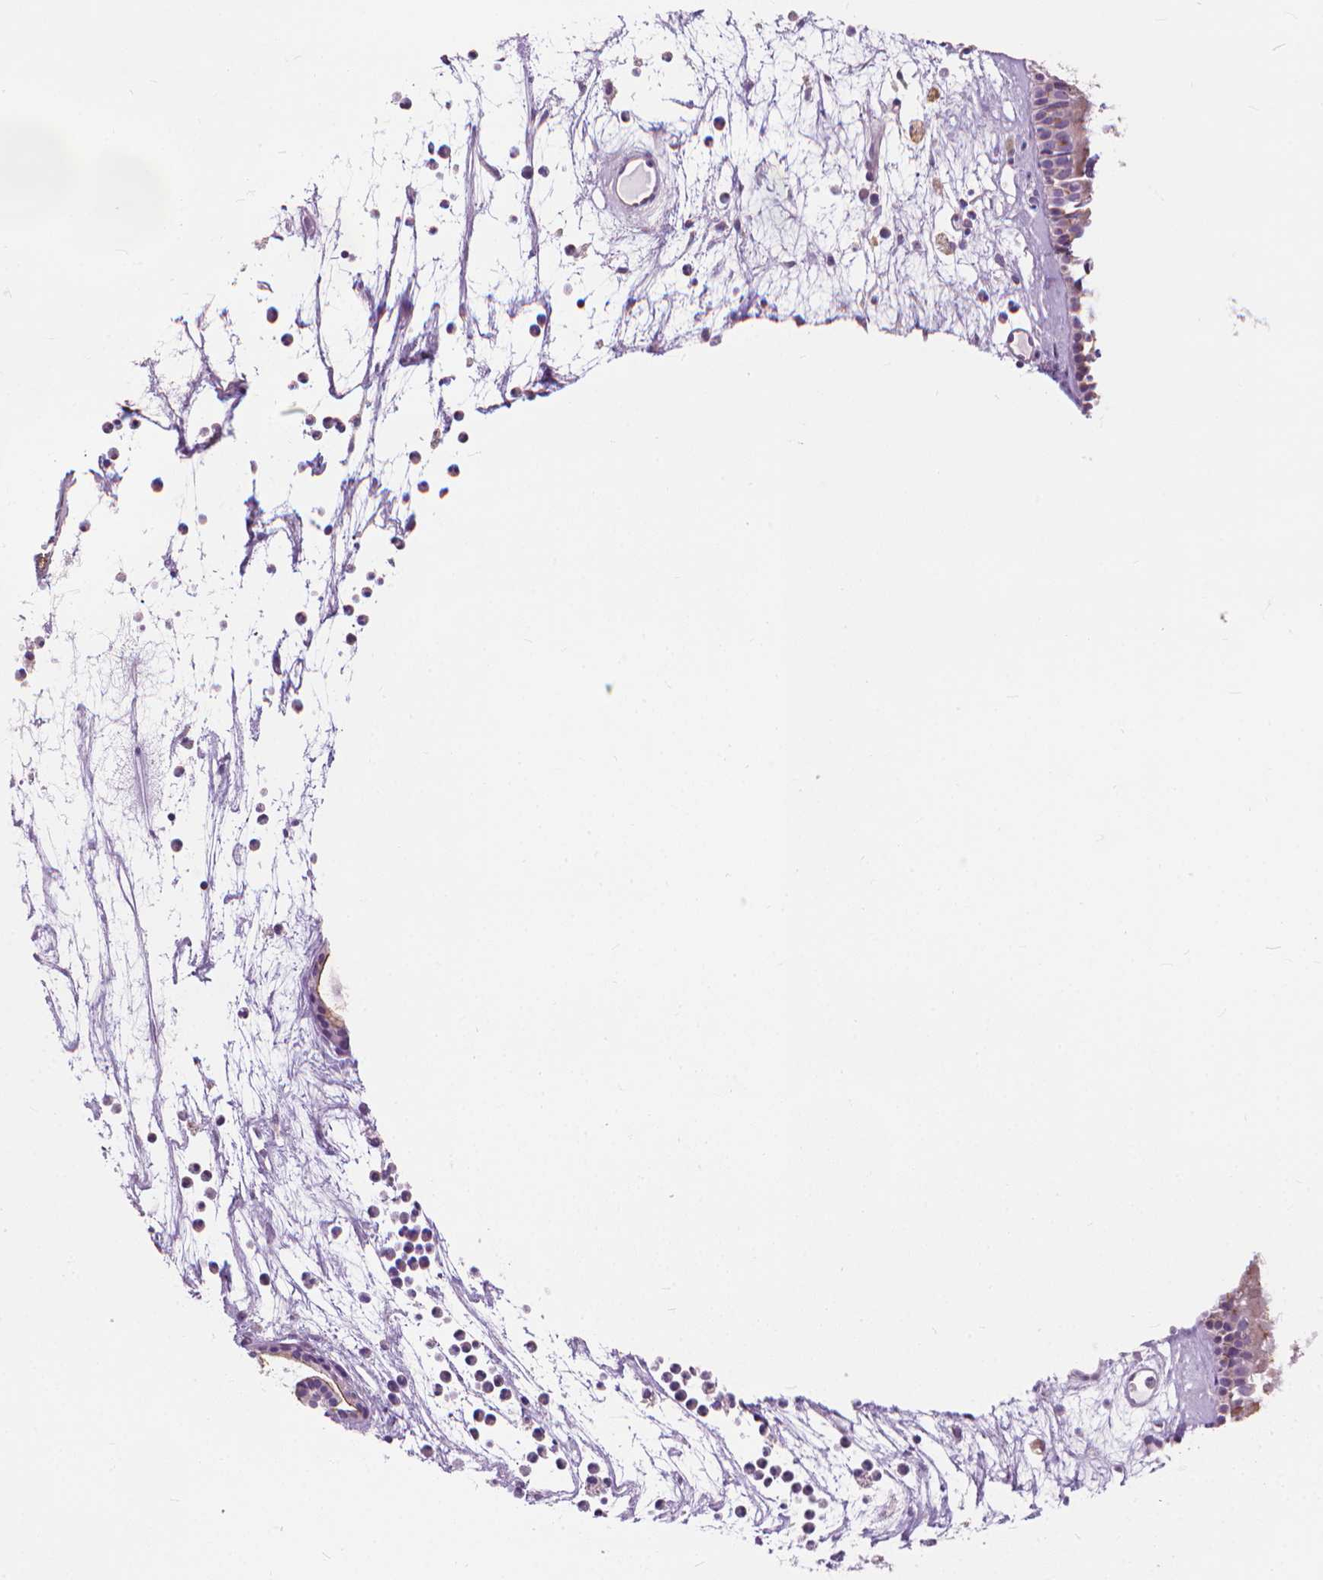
{"staining": {"intensity": "negative", "quantity": "none", "location": "none"}, "tissue": "nasopharynx", "cell_type": "Respiratory epithelial cells", "image_type": "normal", "snomed": [{"axis": "morphology", "description": "Normal tissue, NOS"}, {"axis": "topography", "description": "Nasopharynx"}], "caption": "IHC image of unremarkable human nasopharynx stained for a protein (brown), which exhibits no positivity in respiratory epithelial cells. Brightfield microscopy of immunohistochemistry stained with DAB (brown) and hematoxylin (blue), captured at high magnification.", "gene": "GPRC5A", "patient": {"sex": "female", "age": 52}}